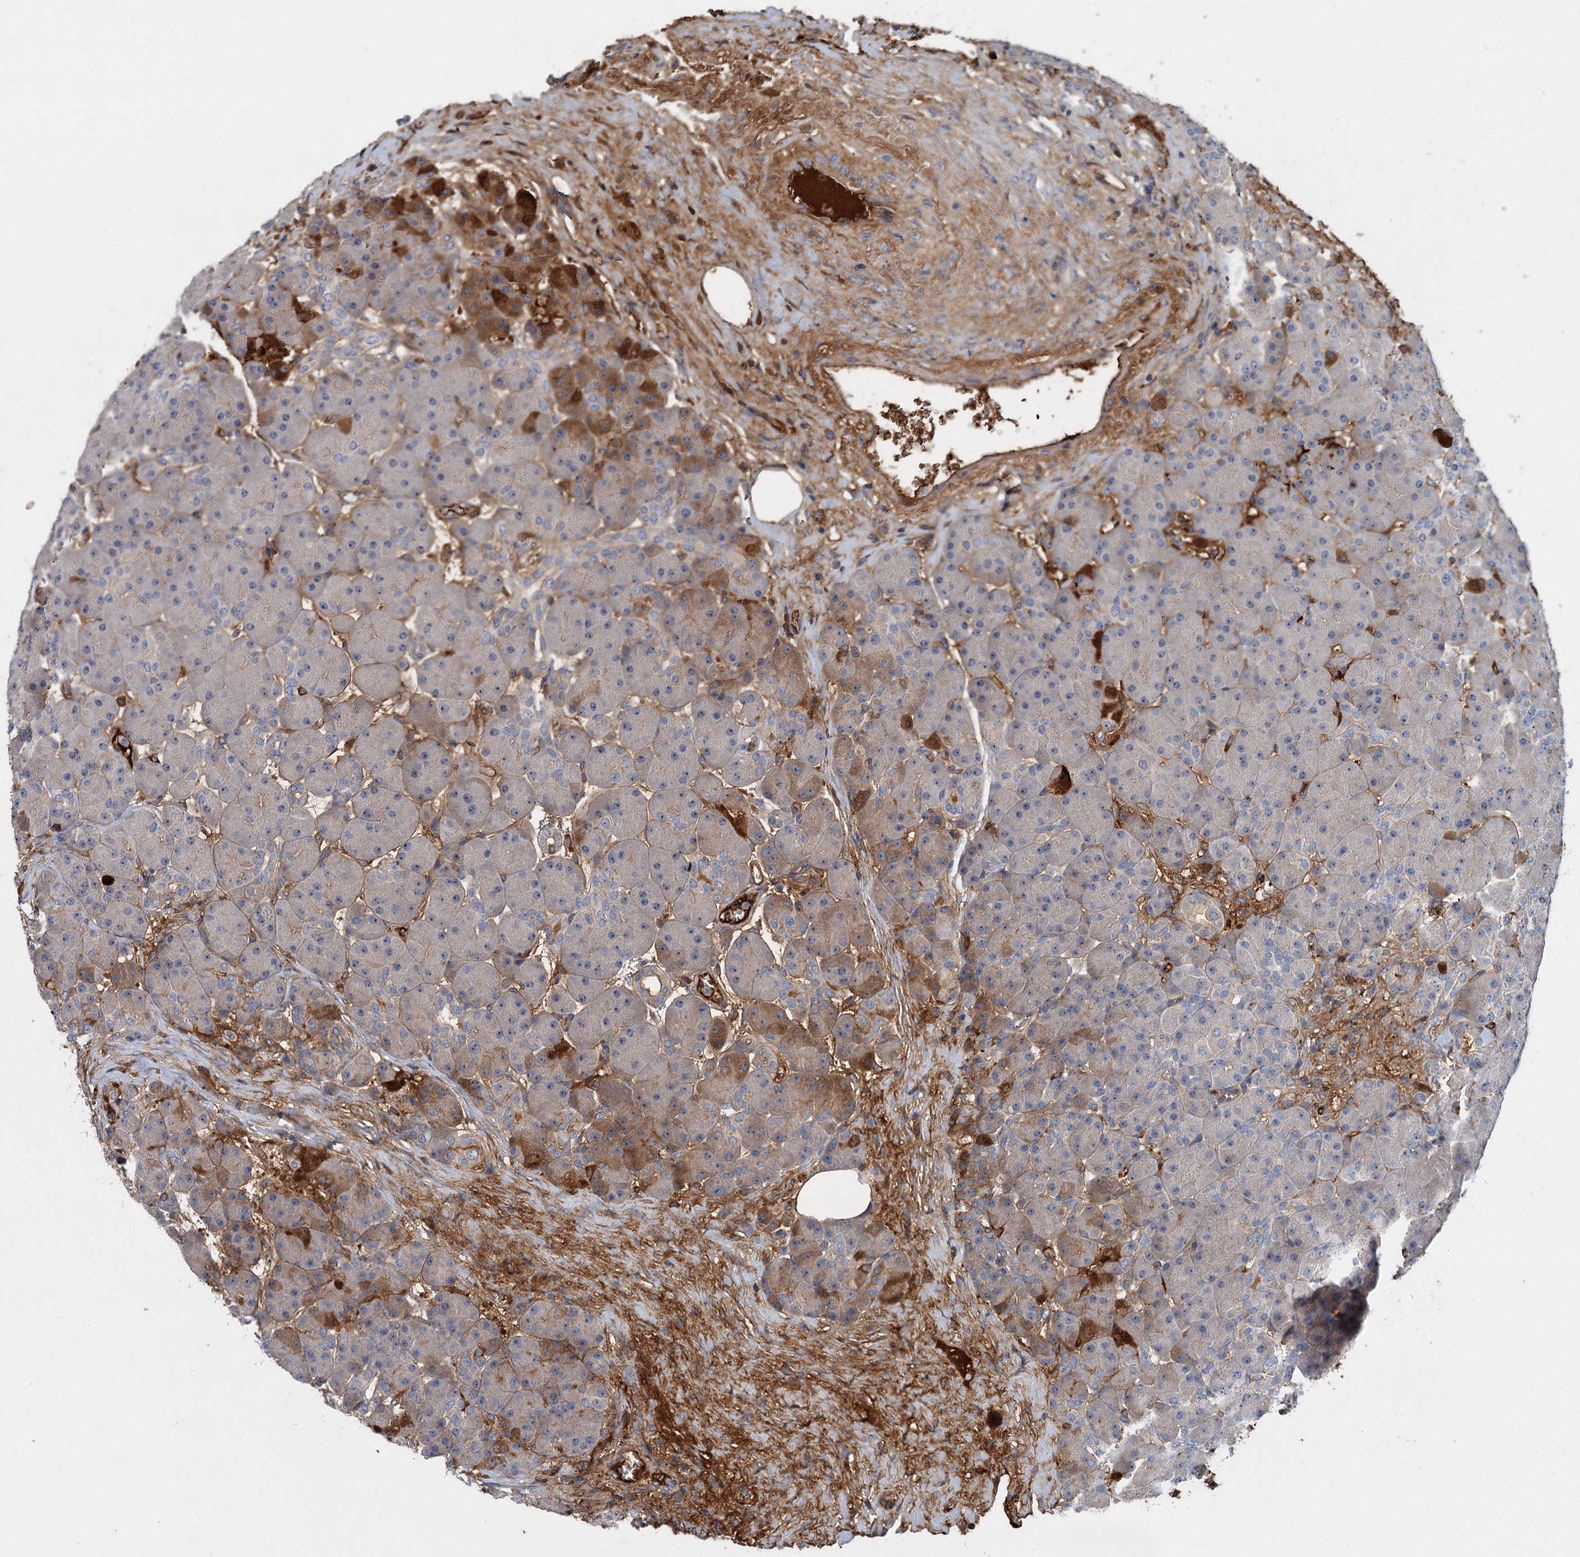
{"staining": {"intensity": "strong", "quantity": "<25%", "location": "cytoplasmic/membranous"}, "tissue": "pancreas", "cell_type": "Exocrine glandular cells", "image_type": "normal", "snomed": [{"axis": "morphology", "description": "Normal tissue, NOS"}, {"axis": "topography", "description": "Pancreas"}], "caption": "Protein analysis of normal pancreas exhibits strong cytoplasmic/membranous positivity in approximately <25% of exocrine glandular cells. (DAB (3,3'-diaminobenzidine) IHC with brightfield microscopy, high magnification).", "gene": "CHRD", "patient": {"sex": "male", "age": 66}}